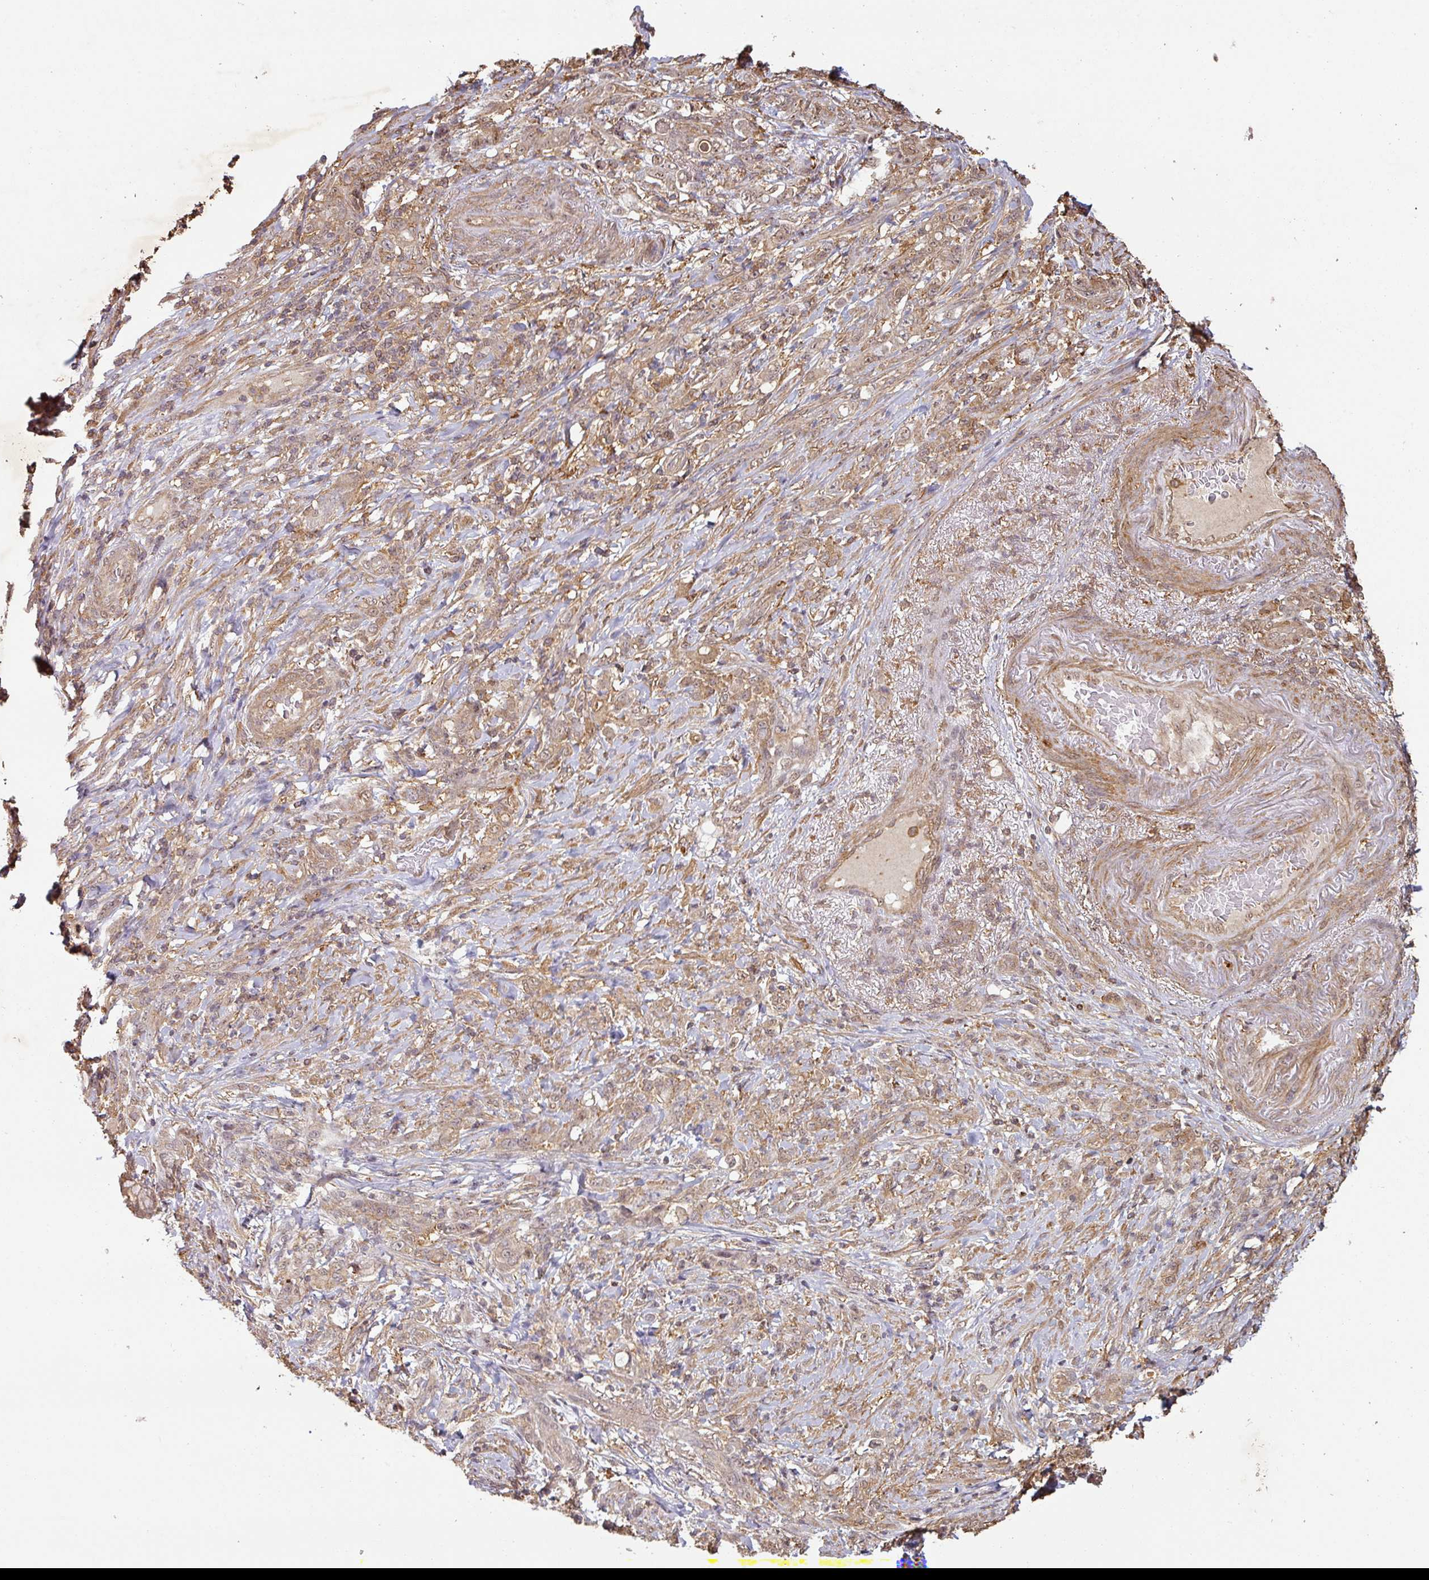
{"staining": {"intensity": "weak", "quantity": ">75%", "location": "cytoplasmic/membranous,nuclear"}, "tissue": "stomach cancer", "cell_type": "Tumor cells", "image_type": "cancer", "snomed": [{"axis": "morphology", "description": "Adenocarcinoma, NOS"}, {"axis": "topography", "description": "Stomach"}], "caption": "This micrograph displays immunohistochemistry staining of human stomach cancer (adenocarcinoma), with low weak cytoplasmic/membranous and nuclear expression in approximately >75% of tumor cells.", "gene": "ZNF322", "patient": {"sex": "female", "age": 79}}